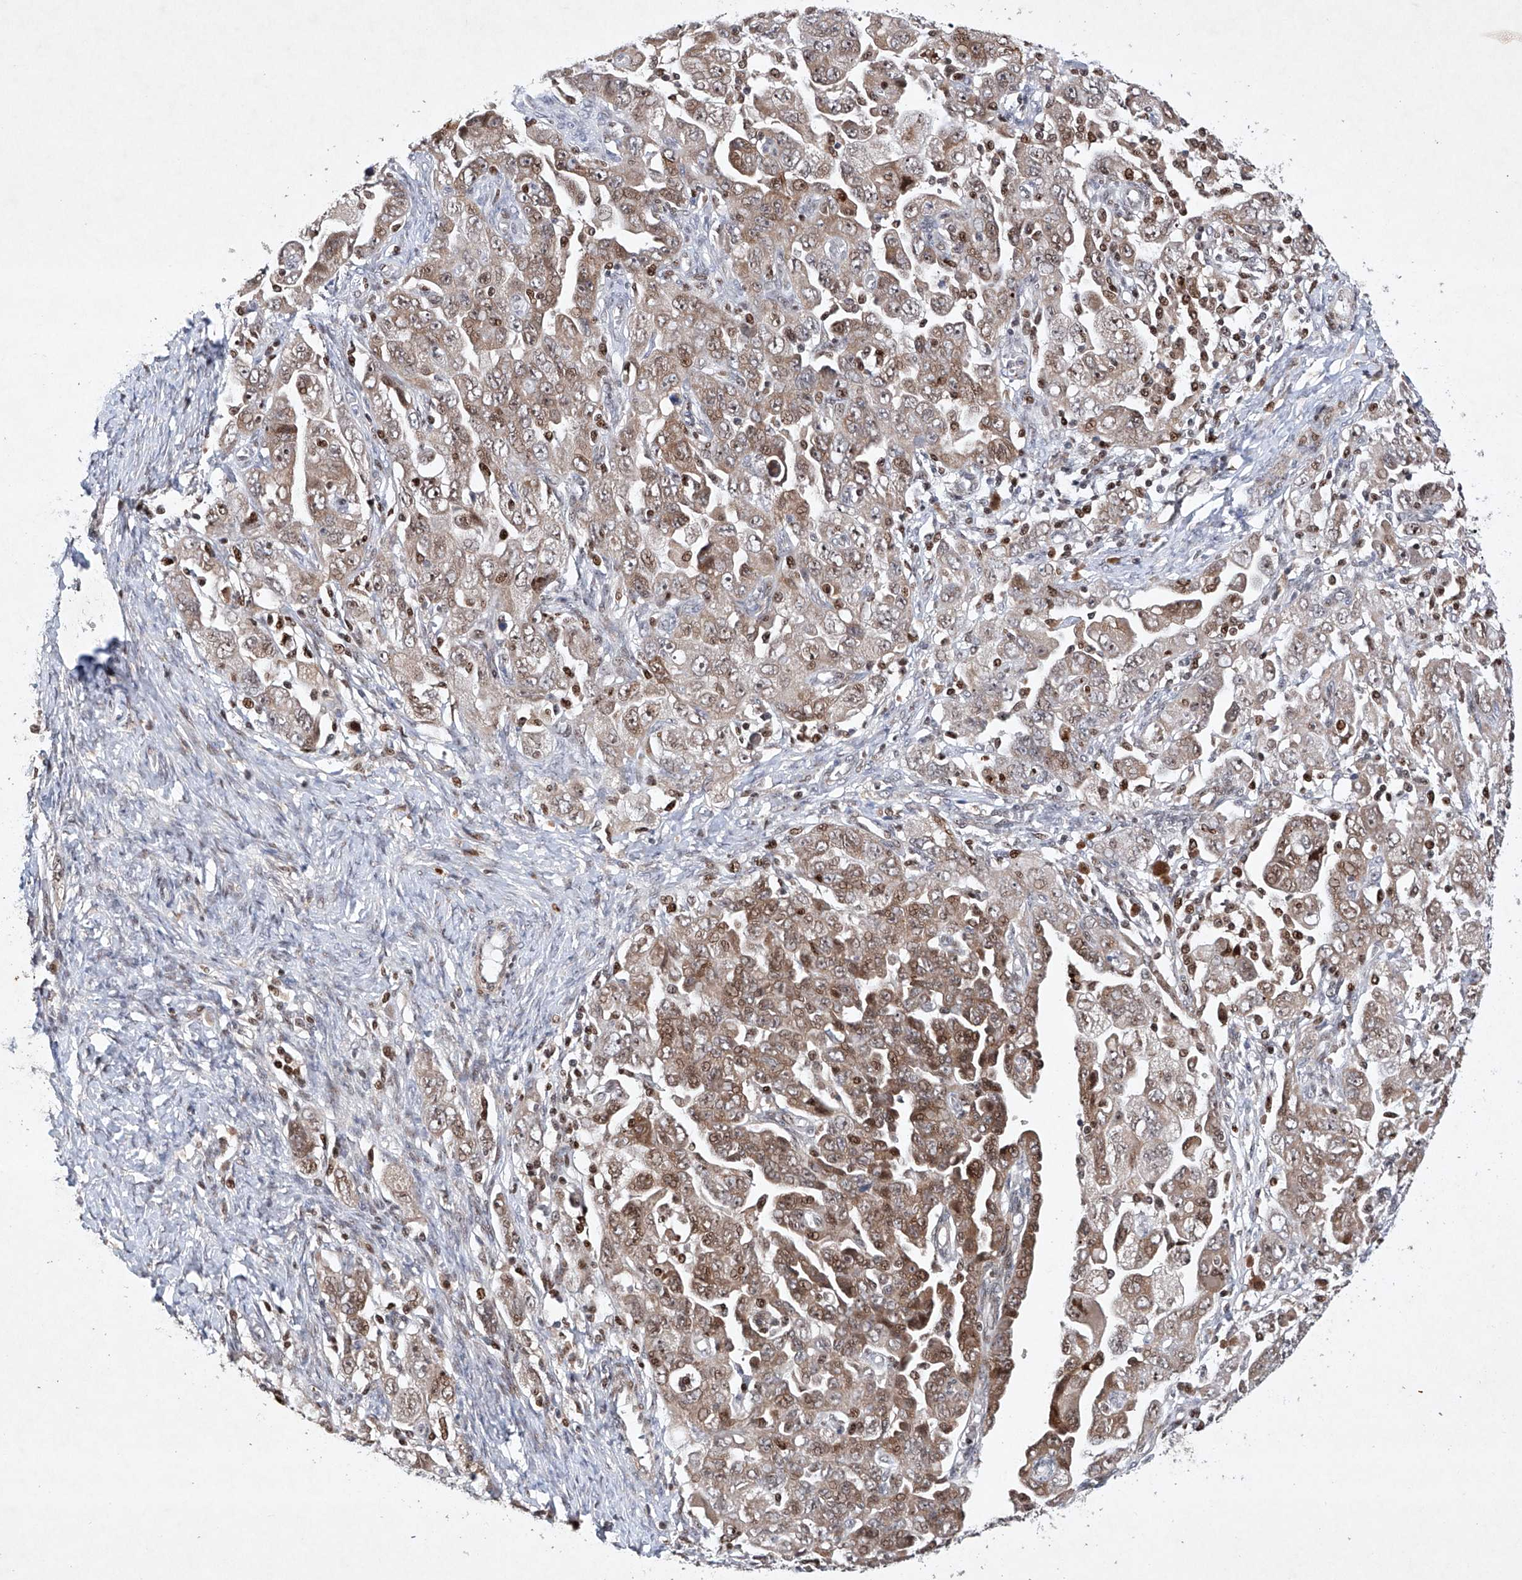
{"staining": {"intensity": "moderate", "quantity": "25%-75%", "location": "cytoplasmic/membranous,nuclear"}, "tissue": "ovarian cancer", "cell_type": "Tumor cells", "image_type": "cancer", "snomed": [{"axis": "morphology", "description": "Carcinoma, NOS"}, {"axis": "morphology", "description": "Cystadenocarcinoma, serous, NOS"}, {"axis": "topography", "description": "Ovary"}], "caption": "A medium amount of moderate cytoplasmic/membranous and nuclear positivity is appreciated in about 25%-75% of tumor cells in carcinoma (ovarian) tissue.", "gene": "AFG1L", "patient": {"sex": "female", "age": 69}}